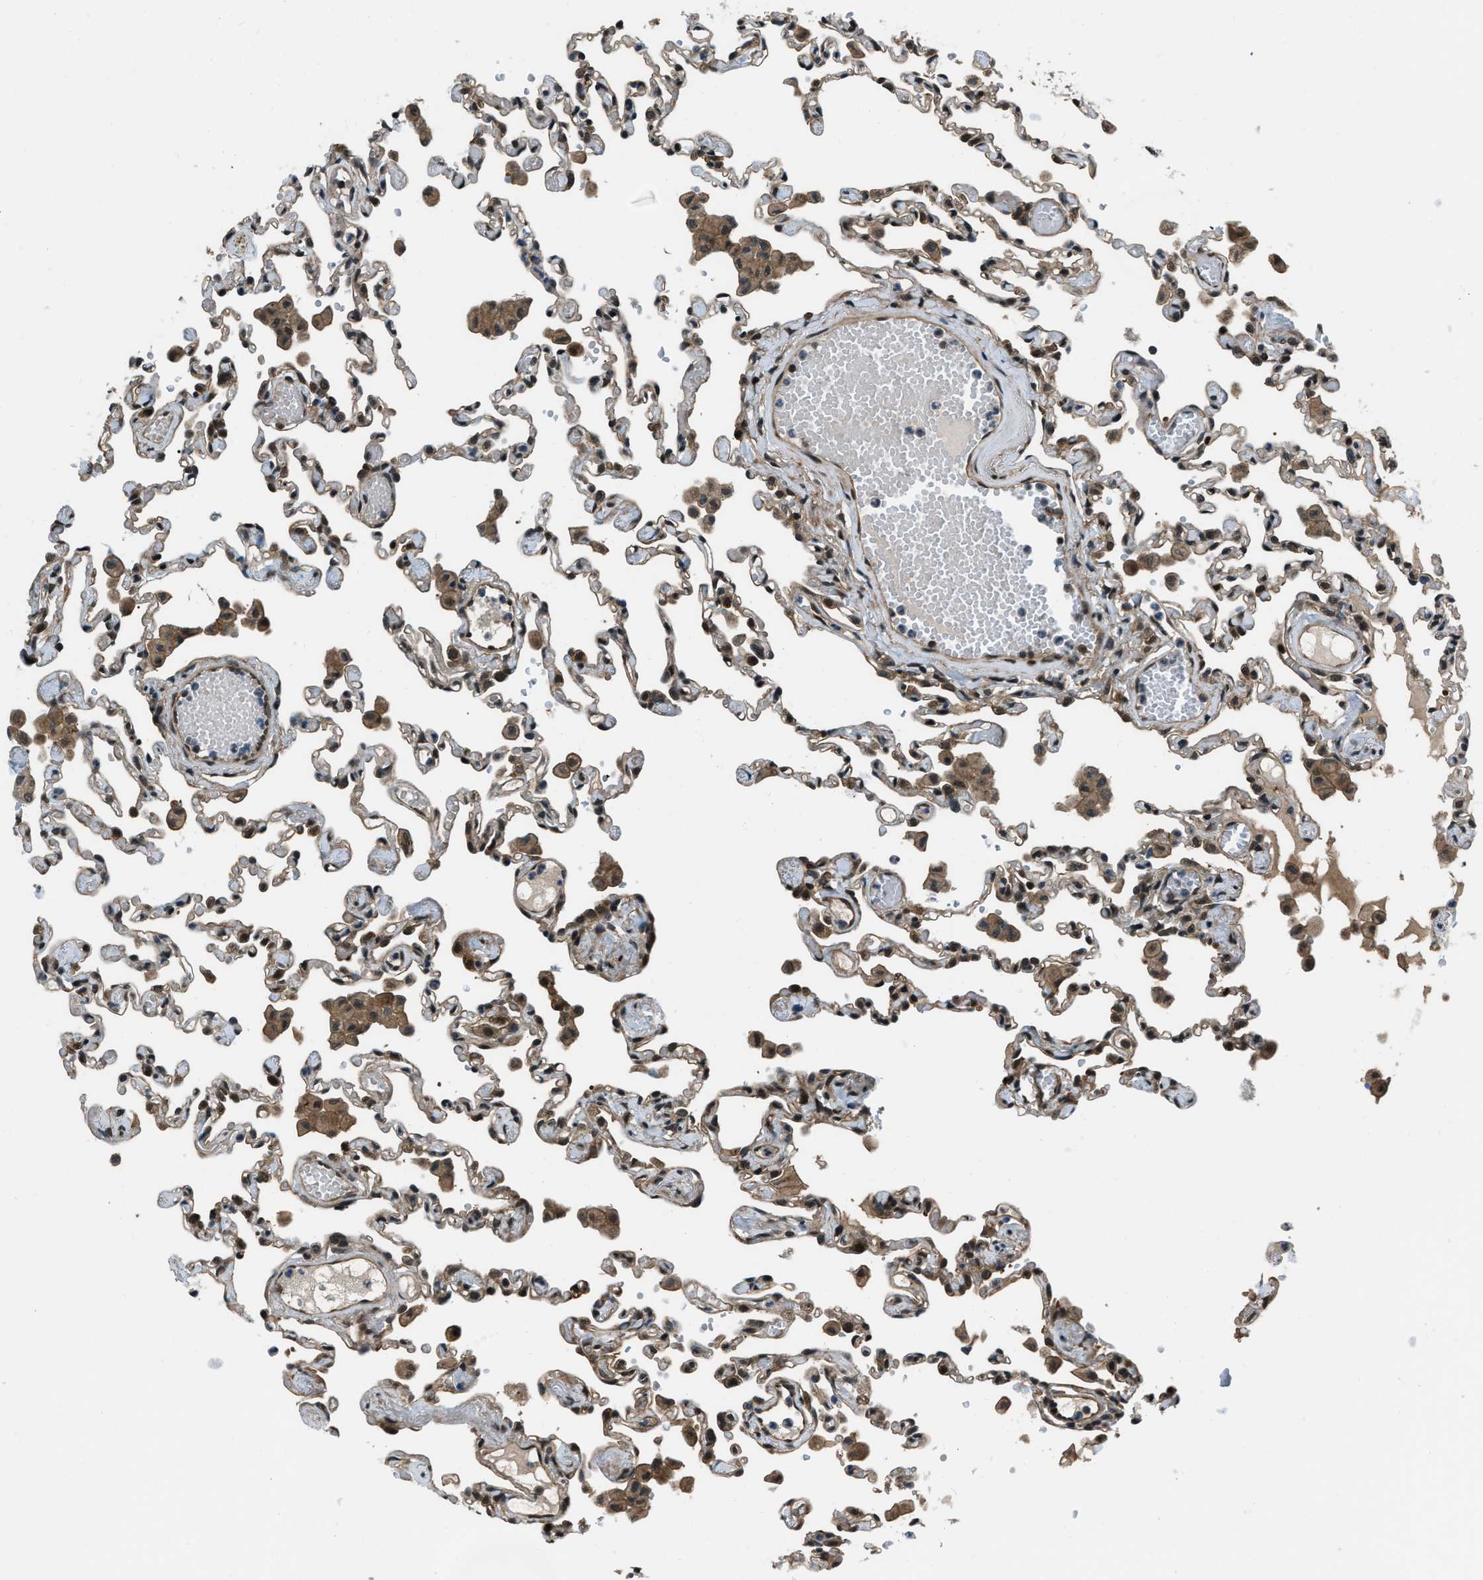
{"staining": {"intensity": "moderate", "quantity": "25%-75%", "location": "cytoplasmic/membranous,nuclear"}, "tissue": "lung", "cell_type": "Alveolar cells", "image_type": "normal", "snomed": [{"axis": "morphology", "description": "Normal tissue, NOS"}, {"axis": "topography", "description": "Bronchus"}, {"axis": "topography", "description": "Lung"}], "caption": "Lung stained for a protein exhibits moderate cytoplasmic/membranous,nuclear positivity in alveolar cells.", "gene": "NUDCD3", "patient": {"sex": "female", "age": 49}}